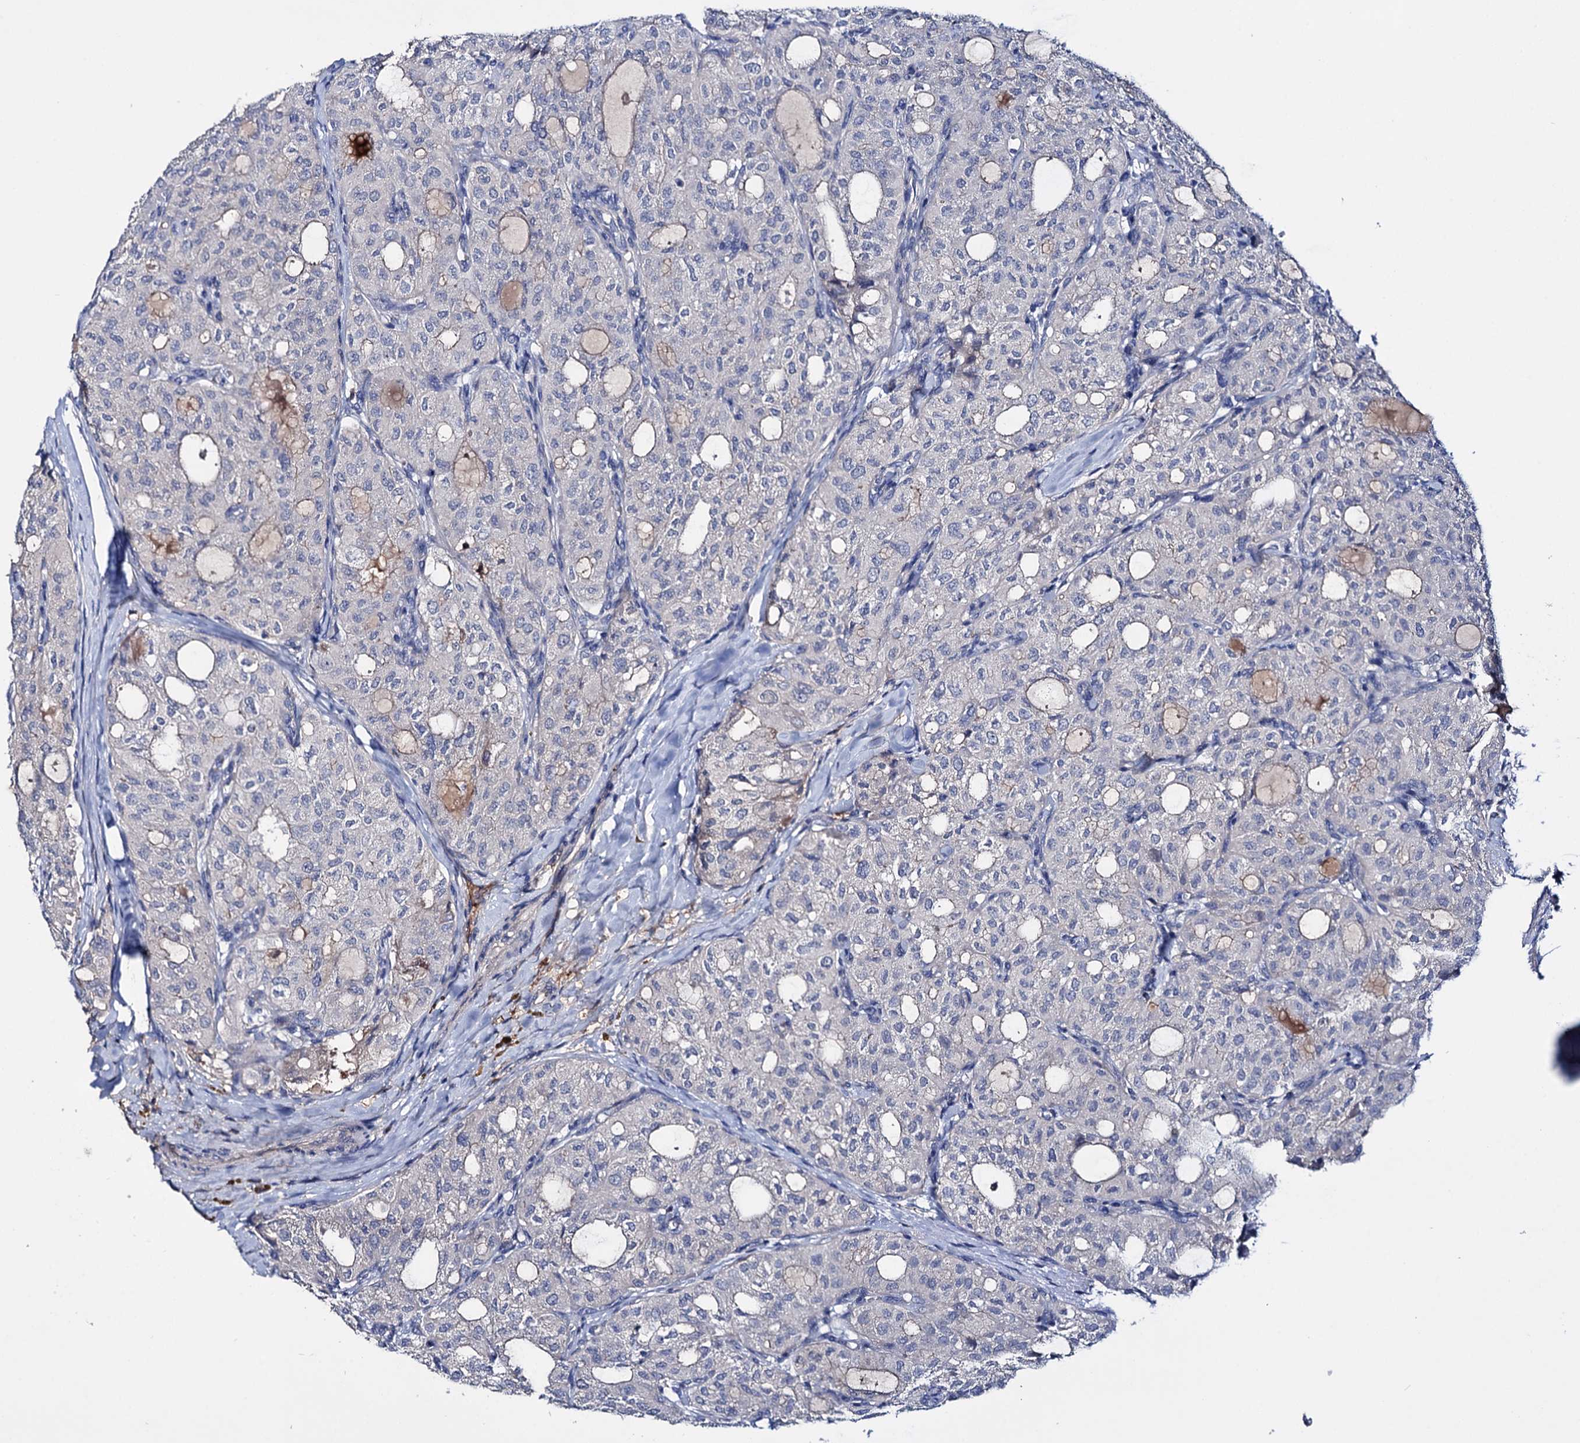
{"staining": {"intensity": "negative", "quantity": "none", "location": "none"}, "tissue": "thyroid cancer", "cell_type": "Tumor cells", "image_type": "cancer", "snomed": [{"axis": "morphology", "description": "Follicular adenoma carcinoma, NOS"}, {"axis": "topography", "description": "Thyroid gland"}], "caption": "Micrograph shows no protein positivity in tumor cells of thyroid follicular adenoma carcinoma tissue.", "gene": "PPP1R32", "patient": {"sex": "male", "age": 75}}